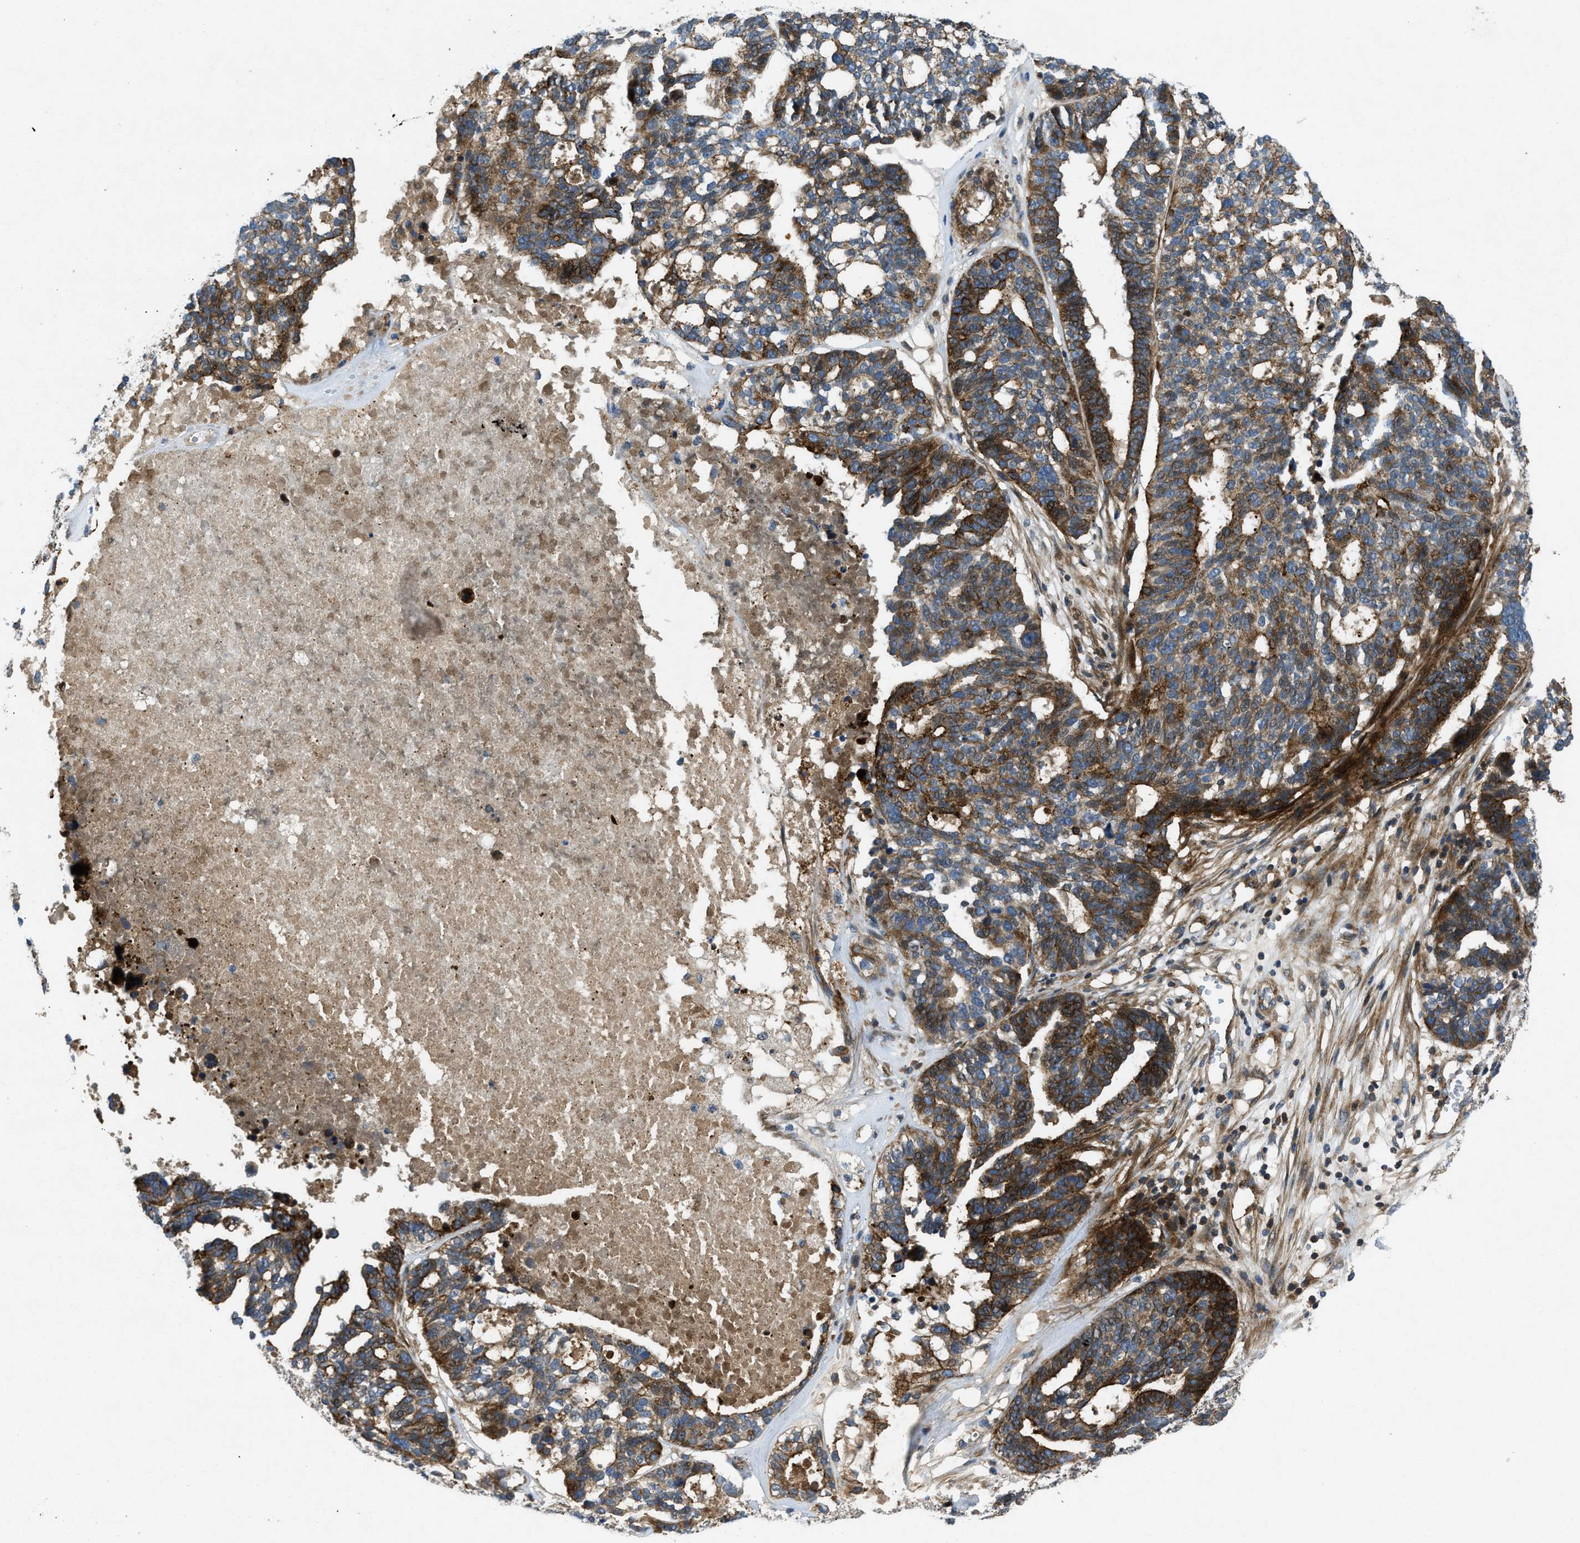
{"staining": {"intensity": "strong", "quantity": ">75%", "location": "cytoplasmic/membranous"}, "tissue": "ovarian cancer", "cell_type": "Tumor cells", "image_type": "cancer", "snomed": [{"axis": "morphology", "description": "Cystadenocarcinoma, serous, NOS"}, {"axis": "topography", "description": "Ovary"}], "caption": "Strong cytoplasmic/membranous expression for a protein is present in approximately >75% of tumor cells of serous cystadenocarcinoma (ovarian) using immunohistochemistry (IHC).", "gene": "NYNRIN", "patient": {"sex": "female", "age": 59}}